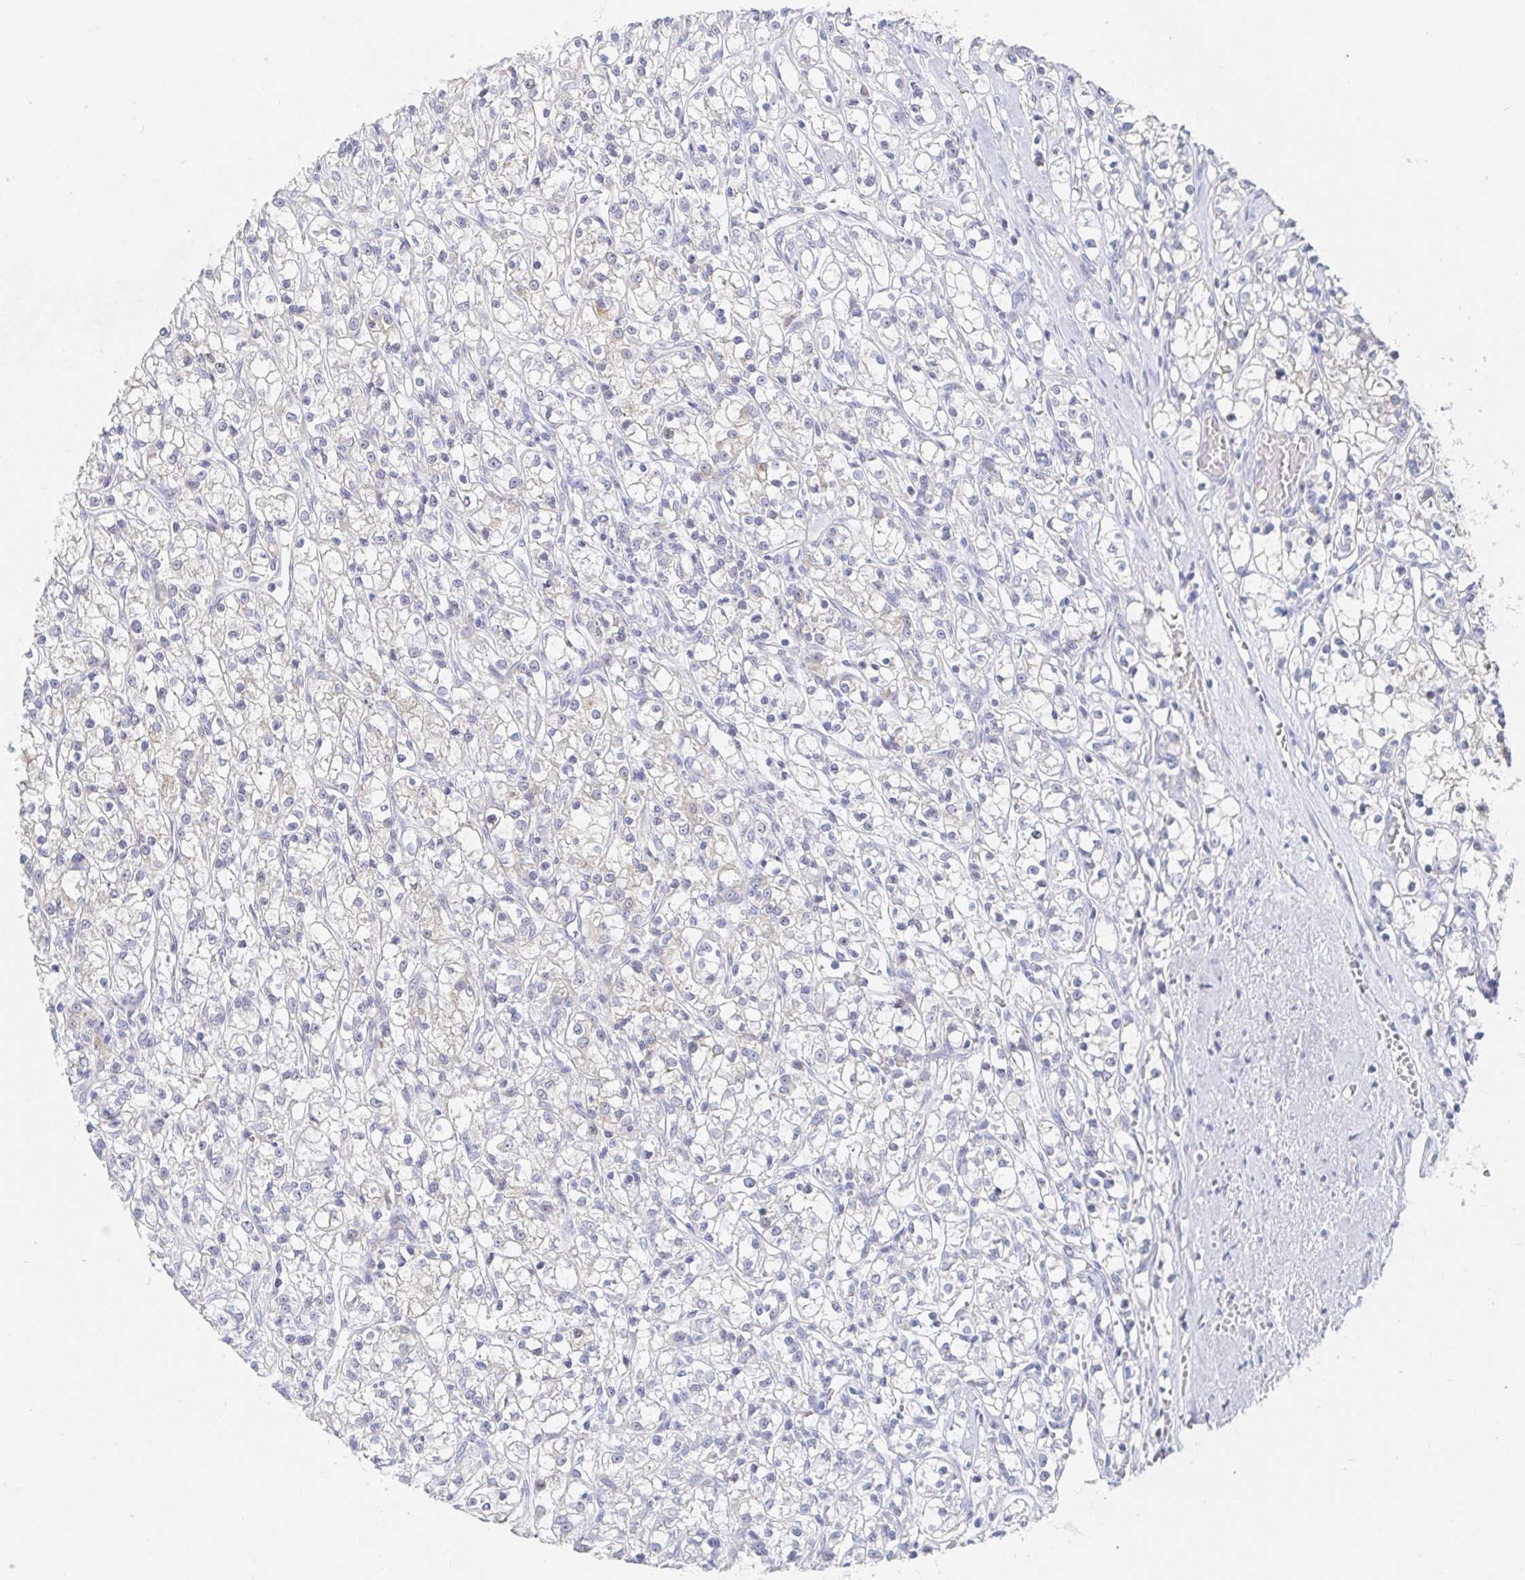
{"staining": {"intensity": "weak", "quantity": "25%-75%", "location": "cytoplasmic/membranous"}, "tissue": "renal cancer", "cell_type": "Tumor cells", "image_type": "cancer", "snomed": [{"axis": "morphology", "description": "Adenocarcinoma, NOS"}, {"axis": "topography", "description": "Kidney"}], "caption": "The histopathology image exhibits a brown stain indicating the presence of a protein in the cytoplasmic/membranous of tumor cells in renal adenocarcinoma.", "gene": "ZNF430", "patient": {"sex": "female", "age": 59}}